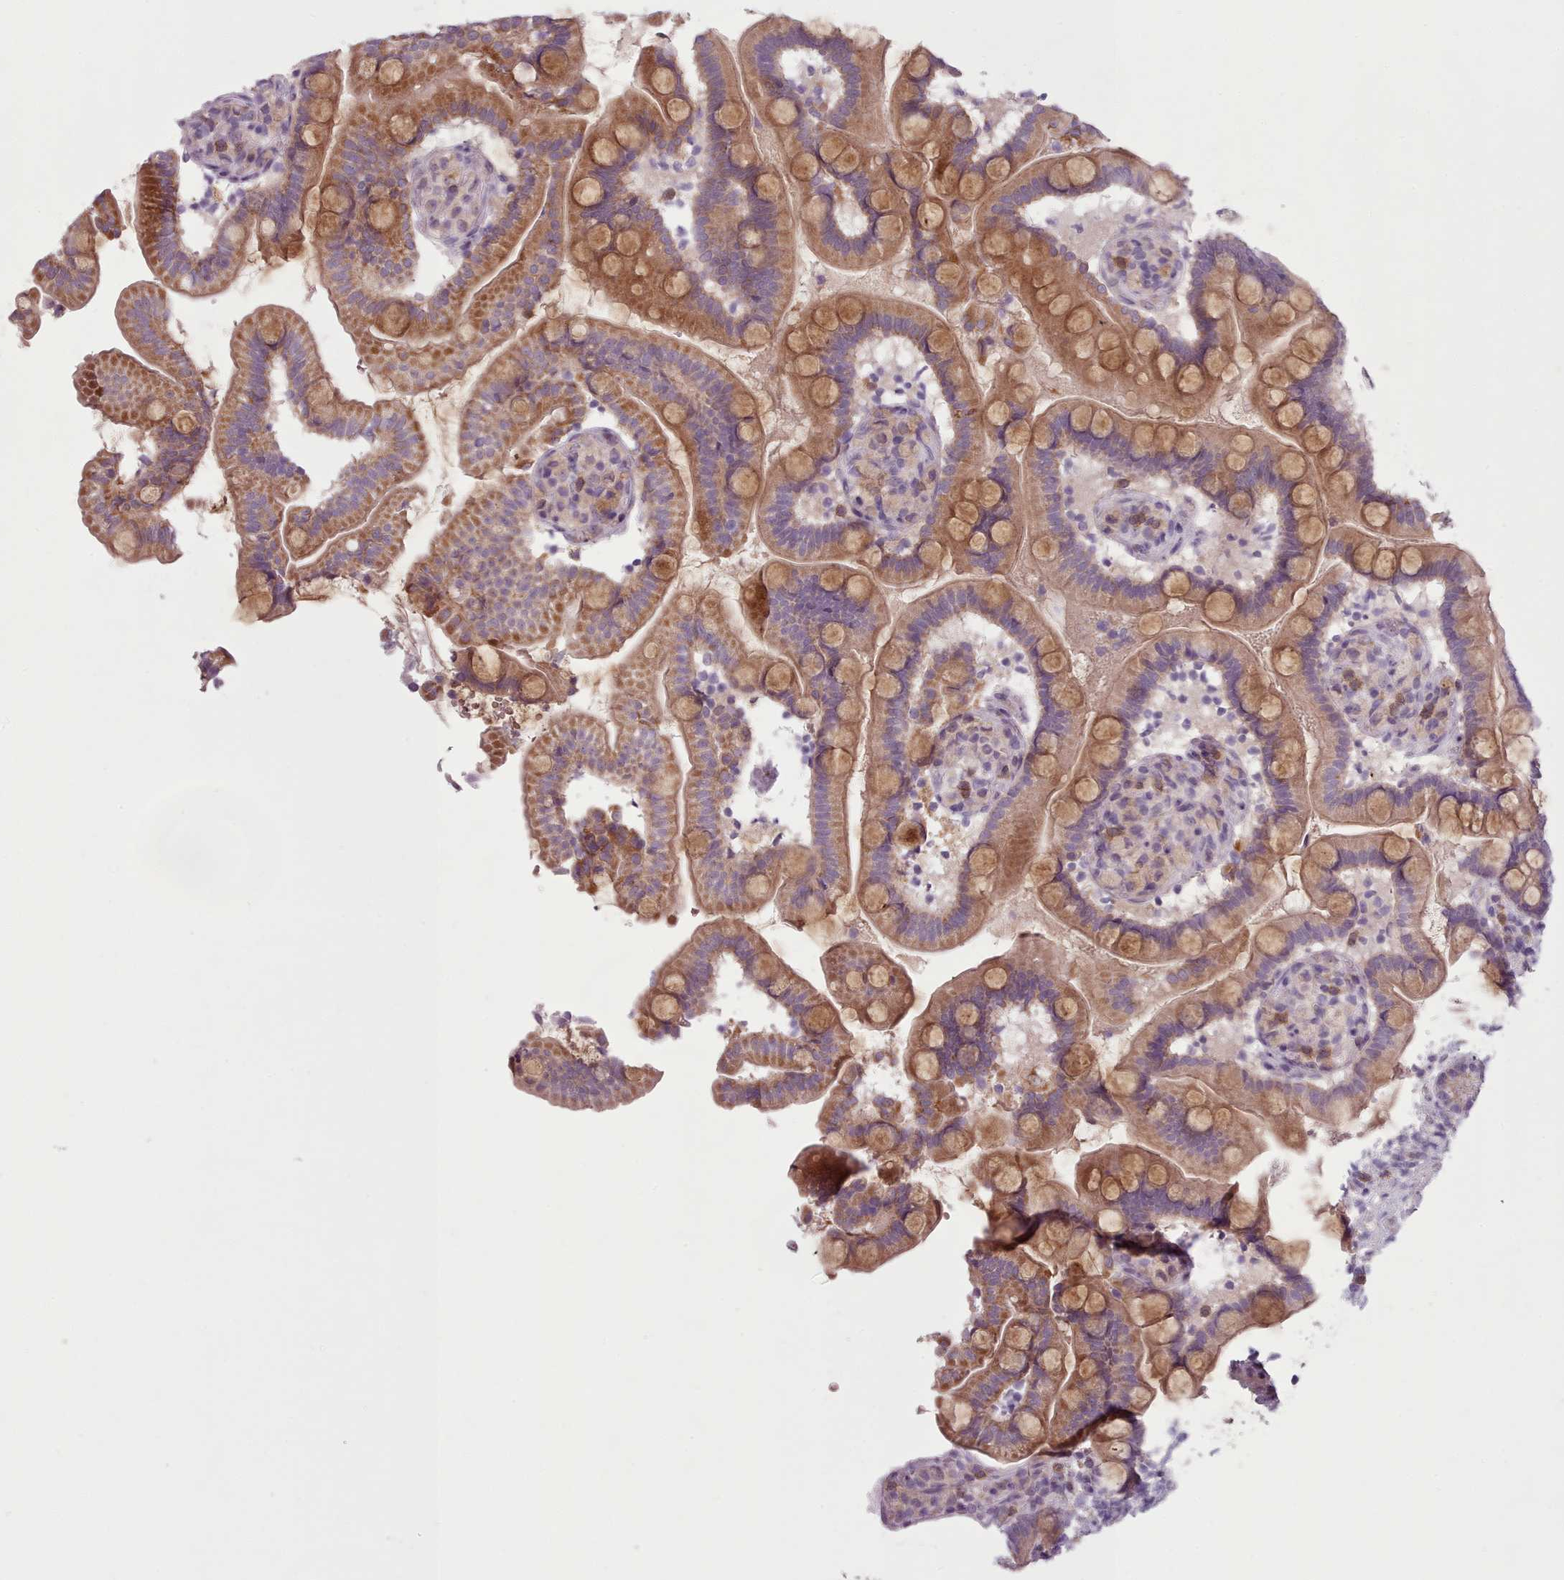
{"staining": {"intensity": "moderate", "quantity": ">75%", "location": "cytoplasmic/membranous"}, "tissue": "small intestine", "cell_type": "Glandular cells", "image_type": "normal", "snomed": [{"axis": "morphology", "description": "Normal tissue, NOS"}, {"axis": "topography", "description": "Small intestine"}], "caption": "Brown immunohistochemical staining in unremarkable human small intestine displays moderate cytoplasmic/membranous staining in approximately >75% of glandular cells. The protein is shown in brown color, while the nuclei are stained blue.", "gene": "LAPTM5", "patient": {"sex": "female", "age": 64}}